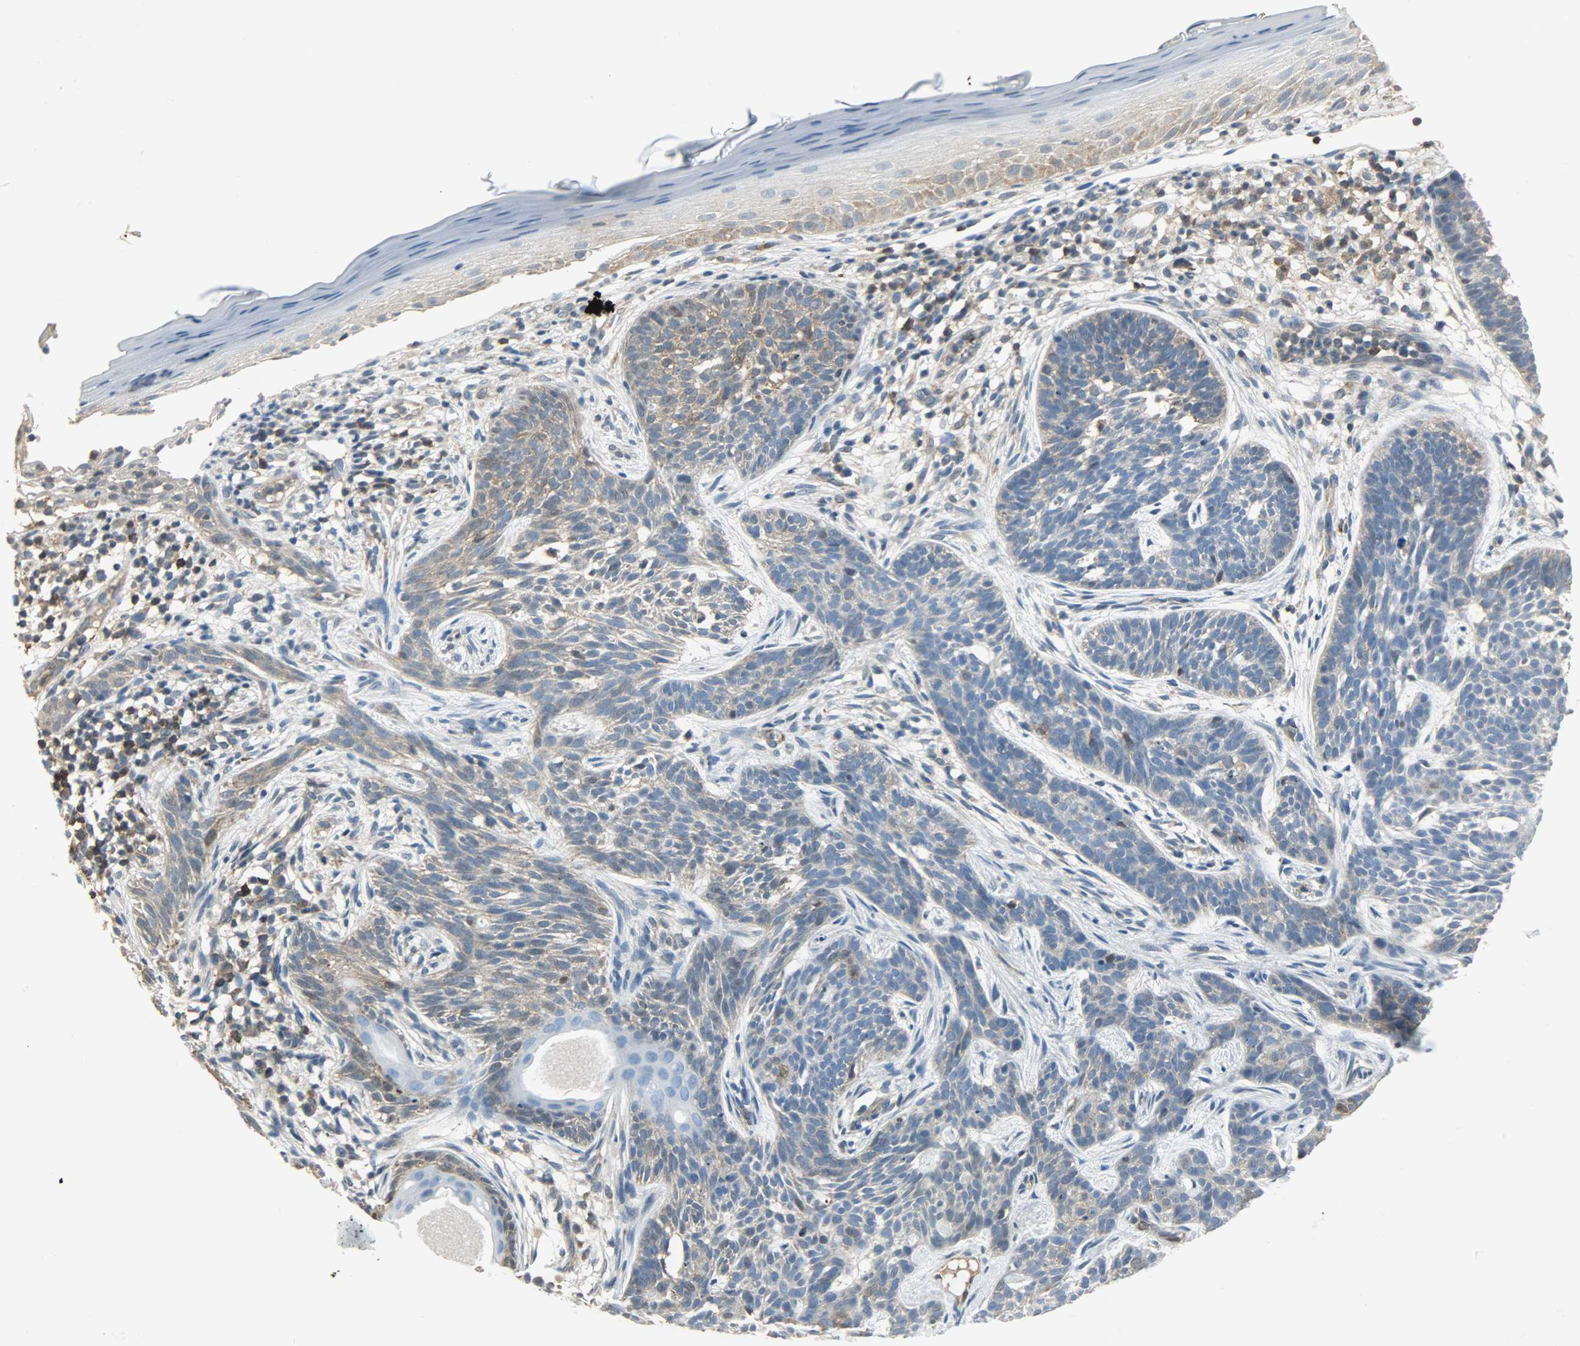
{"staining": {"intensity": "weak", "quantity": ">75%", "location": "cytoplasmic/membranous"}, "tissue": "skin cancer", "cell_type": "Tumor cells", "image_type": "cancer", "snomed": [{"axis": "morphology", "description": "Normal tissue, NOS"}, {"axis": "morphology", "description": "Basal cell carcinoma"}, {"axis": "topography", "description": "Skin"}], "caption": "IHC photomicrograph of skin cancer (basal cell carcinoma) stained for a protein (brown), which shows low levels of weak cytoplasmic/membranous positivity in about >75% of tumor cells.", "gene": "LDHB", "patient": {"sex": "female", "age": 69}}